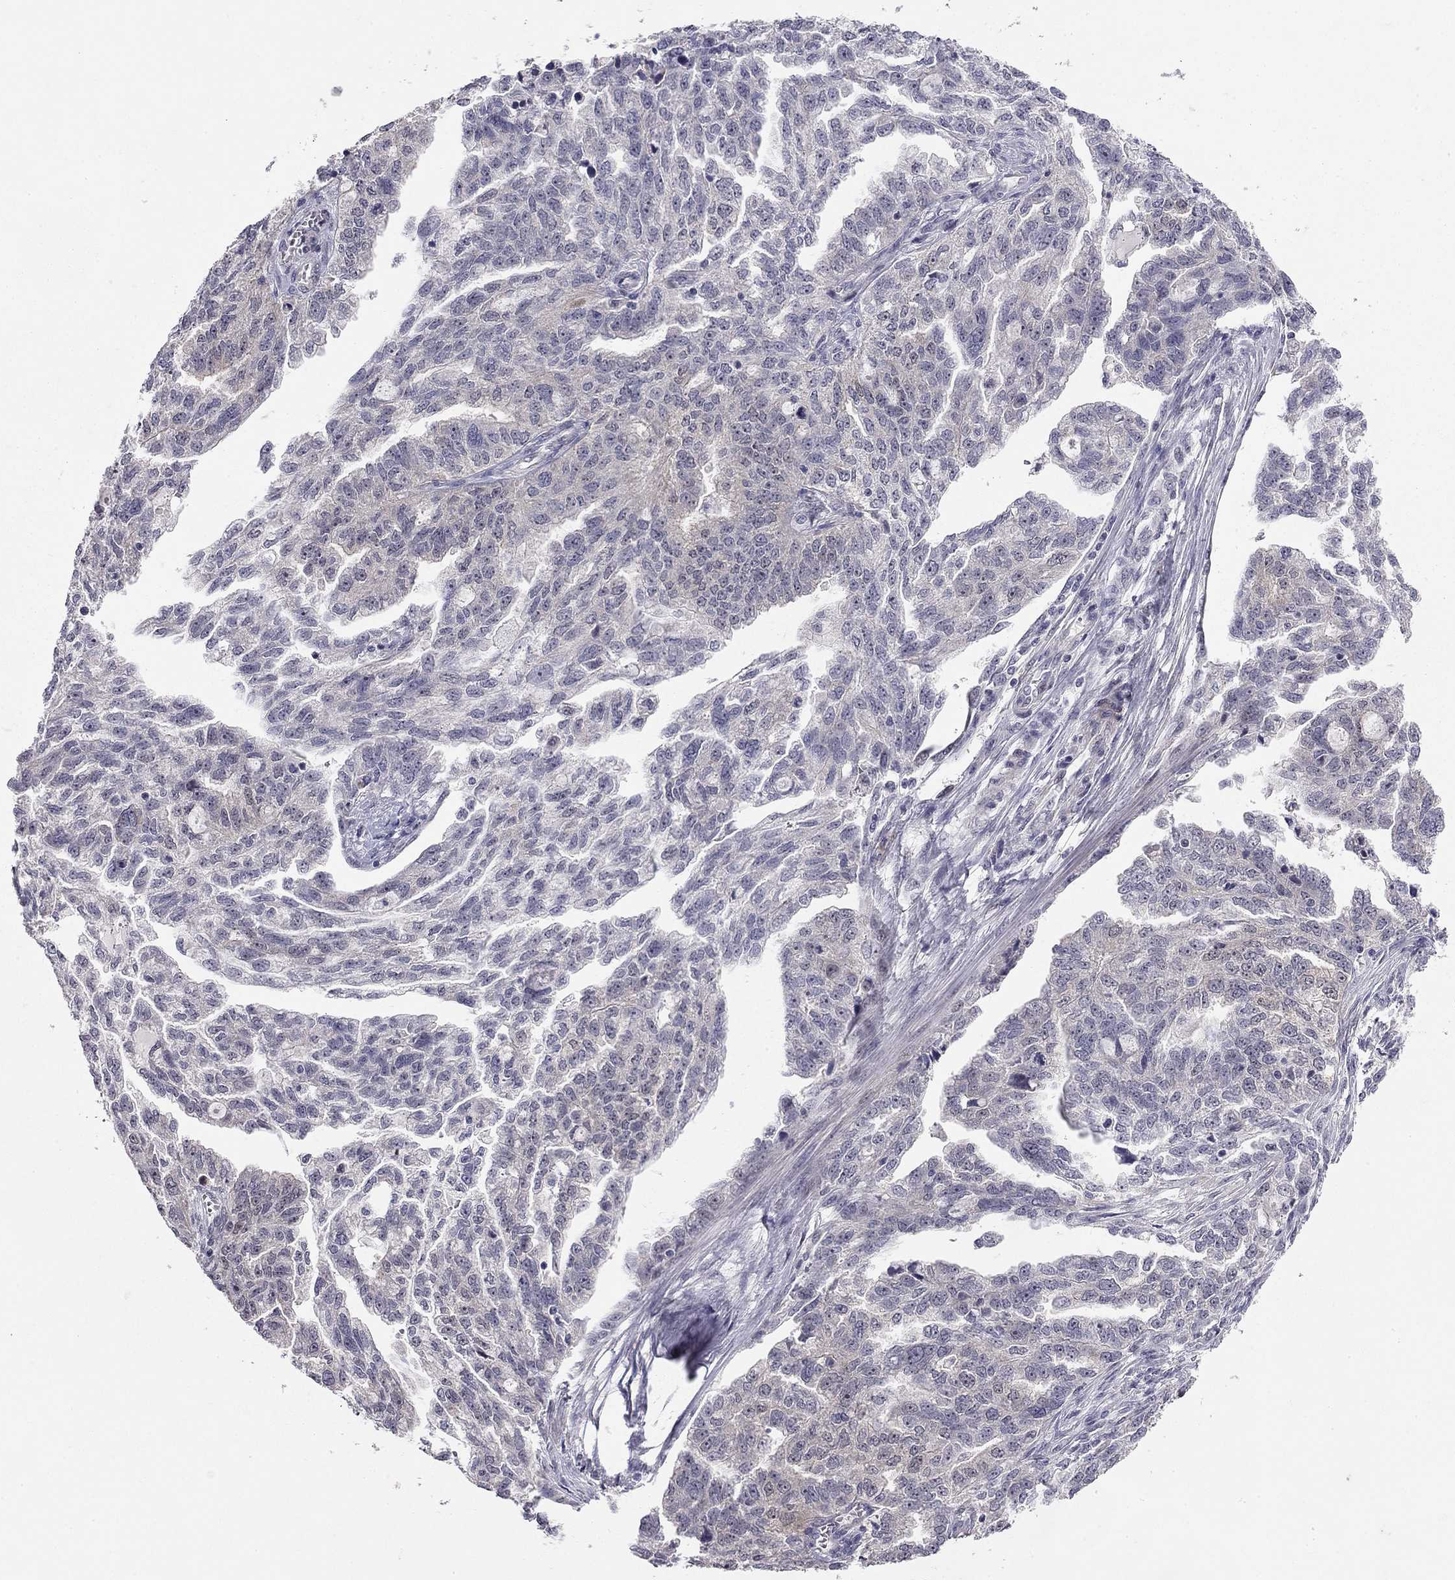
{"staining": {"intensity": "negative", "quantity": "none", "location": "none"}, "tissue": "ovarian cancer", "cell_type": "Tumor cells", "image_type": "cancer", "snomed": [{"axis": "morphology", "description": "Cystadenocarcinoma, serous, NOS"}, {"axis": "topography", "description": "Ovary"}], "caption": "Serous cystadenocarcinoma (ovarian) stained for a protein using immunohistochemistry (IHC) displays no positivity tumor cells.", "gene": "STXBP6", "patient": {"sex": "female", "age": 51}}